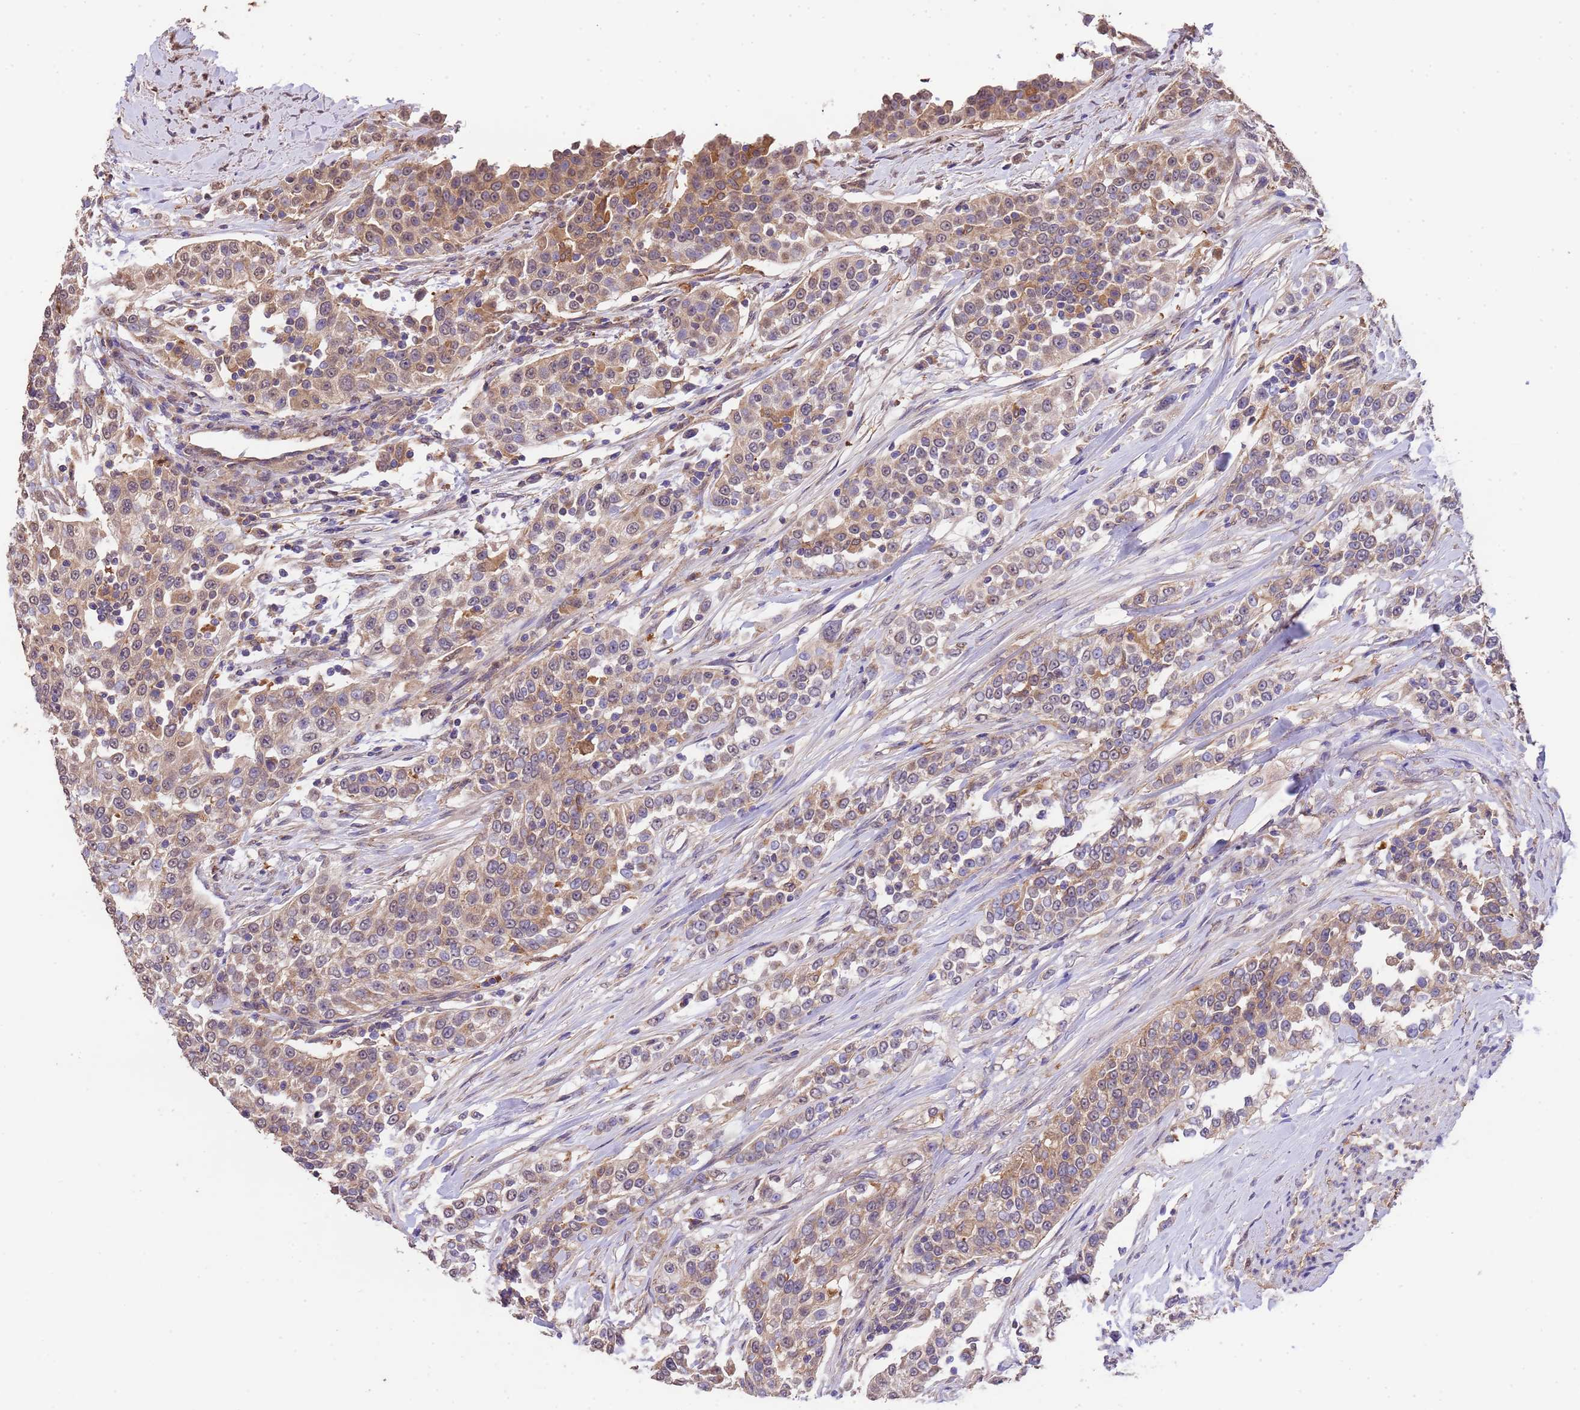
{"staining": {"intensity": "weak", "quantity": ">75%", "location": "cytoplasmic/membranous"}, "tissue": "urothelial cancer", "cell_type": "Tumor cells", "image_type": "cancer", "snomed": [{"axis": "morphology", "description": "Urothelial carcinoma, High grade"}, {"axis": "topography", "description": "Urinary bladder"}], "caption": "Urothelial cancer stained for a protein (brown) displays weak cytoplasmic/membranous positive positivity in about >75% of tumor cells.", "gene": "NPHP1", "patient": {"sex": "female", "age": 80}}